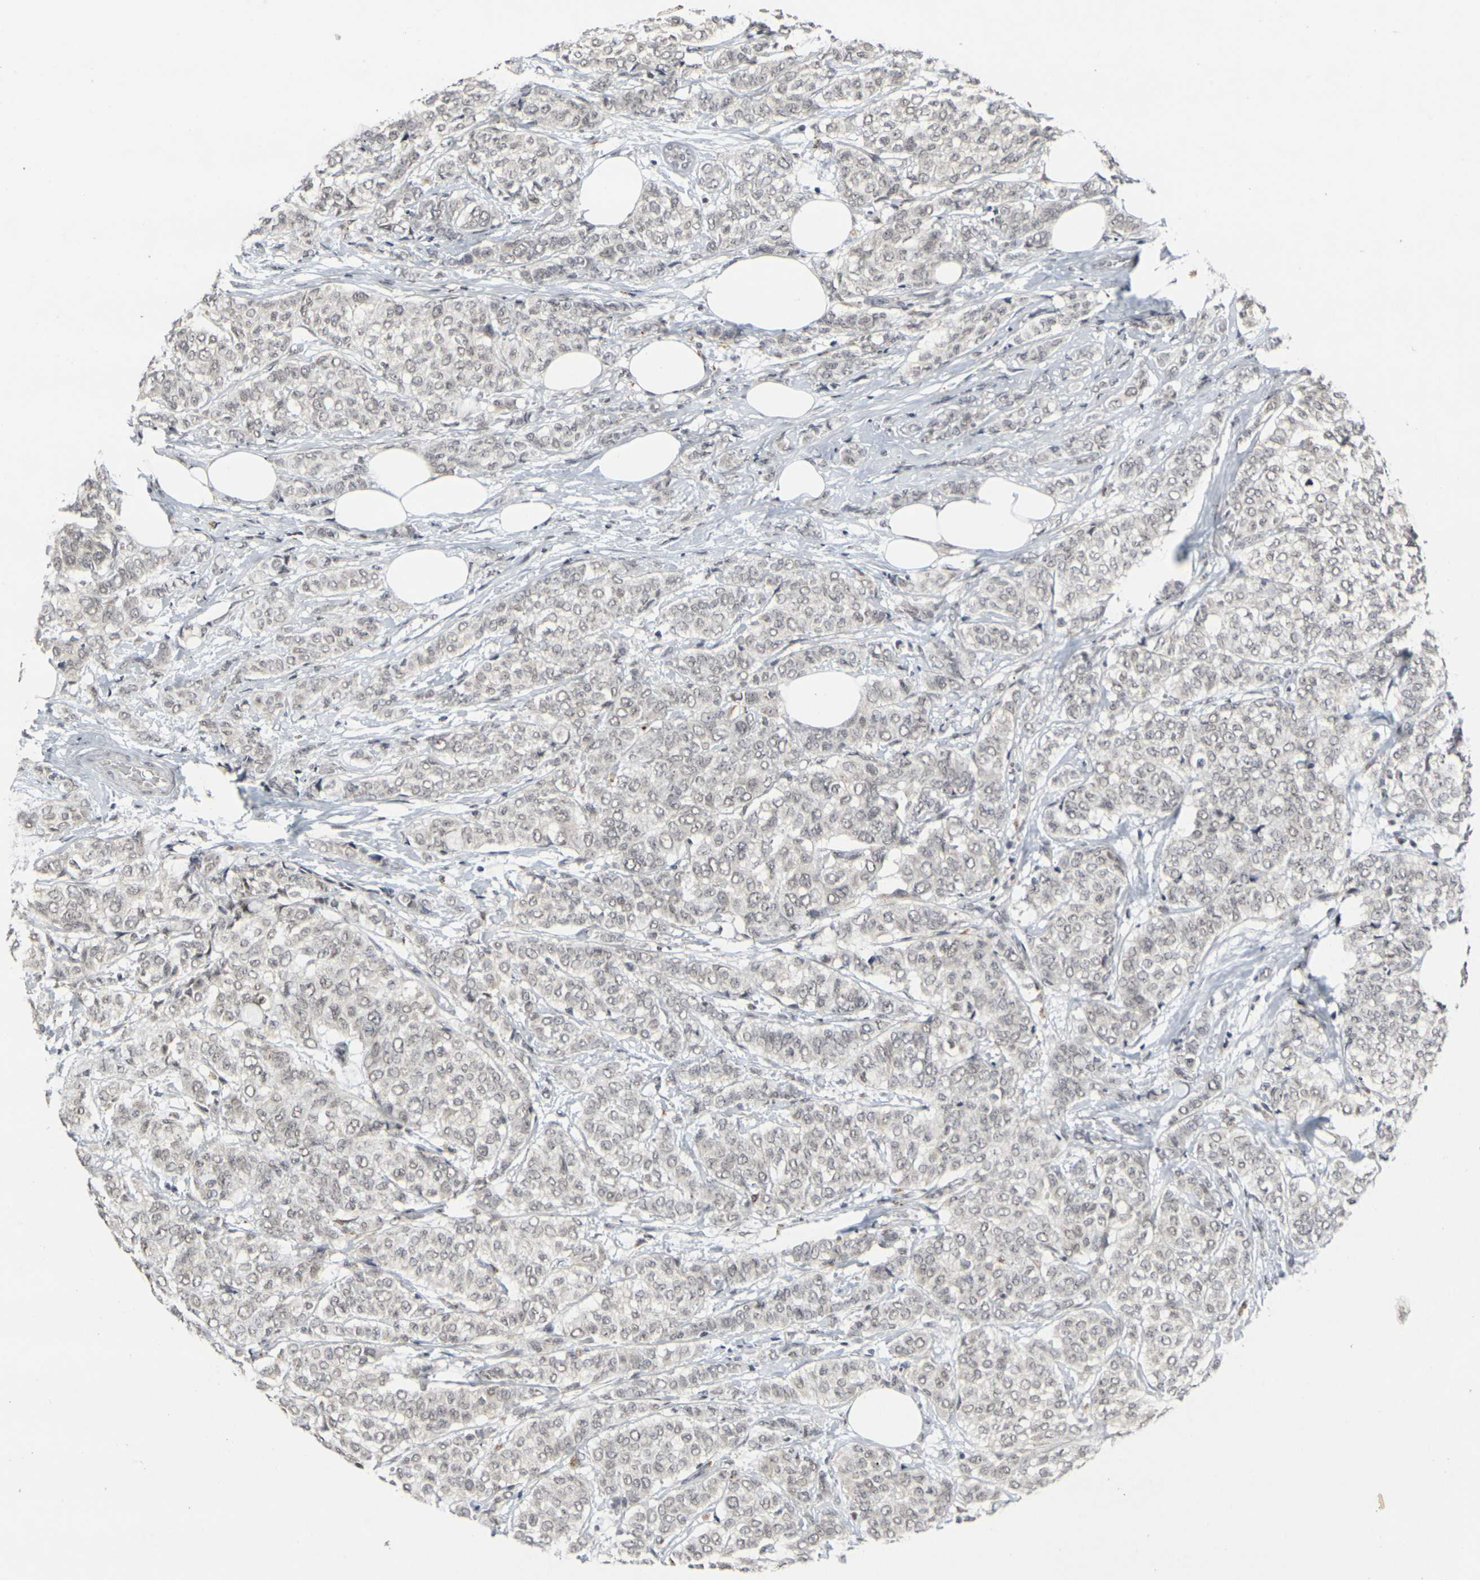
{"staining": {"intensity": "negative", "quantity": "none", "location": "none"}, "tissue": "breast cancer", "cell_type": "Tumor cells", "image_type": "cancer", "snomed": [{"axis": "morphology", "description": "Lobular carcinoma"}, {"axis": "topography", "description": "Breast"}], "caption": "There is no significant positivity in tumor cells of breast lobular carcinoma.", "gene": "GPR19", "patient": {"sex": "female", "age": 60}}